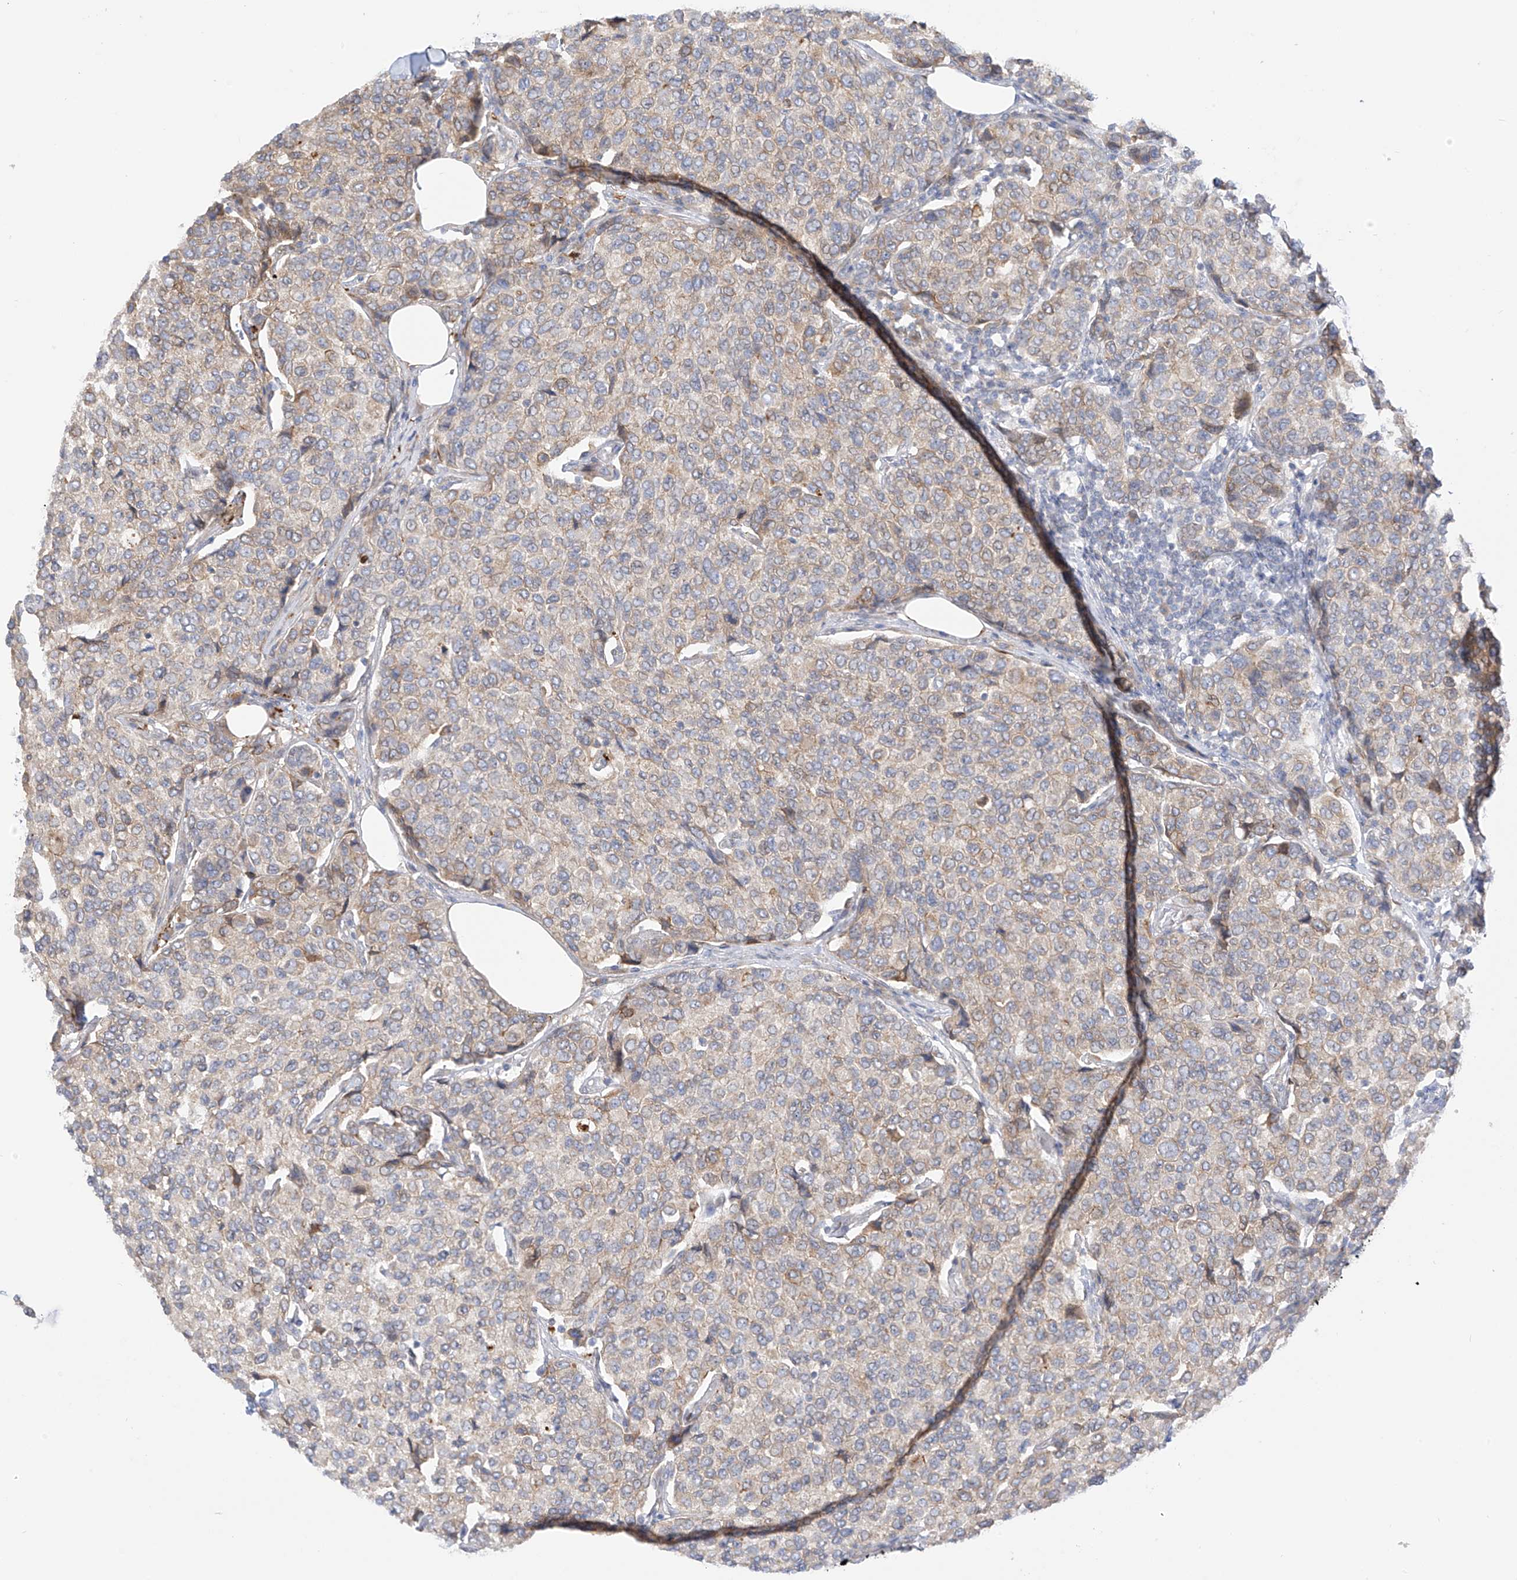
{"staining": {"intensity": "moderate", "quantity": "25%-75%", "location": "cytoplasmic/membranous"}, "tissue": "breast cancer", "cell_type": "Tumor cells", "image_type": "cancer", "snomed": [{"axis": "morphology", "description": "Duct carcinoma"}, {"axis": "topography", "description": "Breast"}], "caption": "Breast cancer stained with a protein marker shows moderate staining in tumor cells.", "gene": "PCYOX1", "patient": {"sex": "female", "age": 55}}